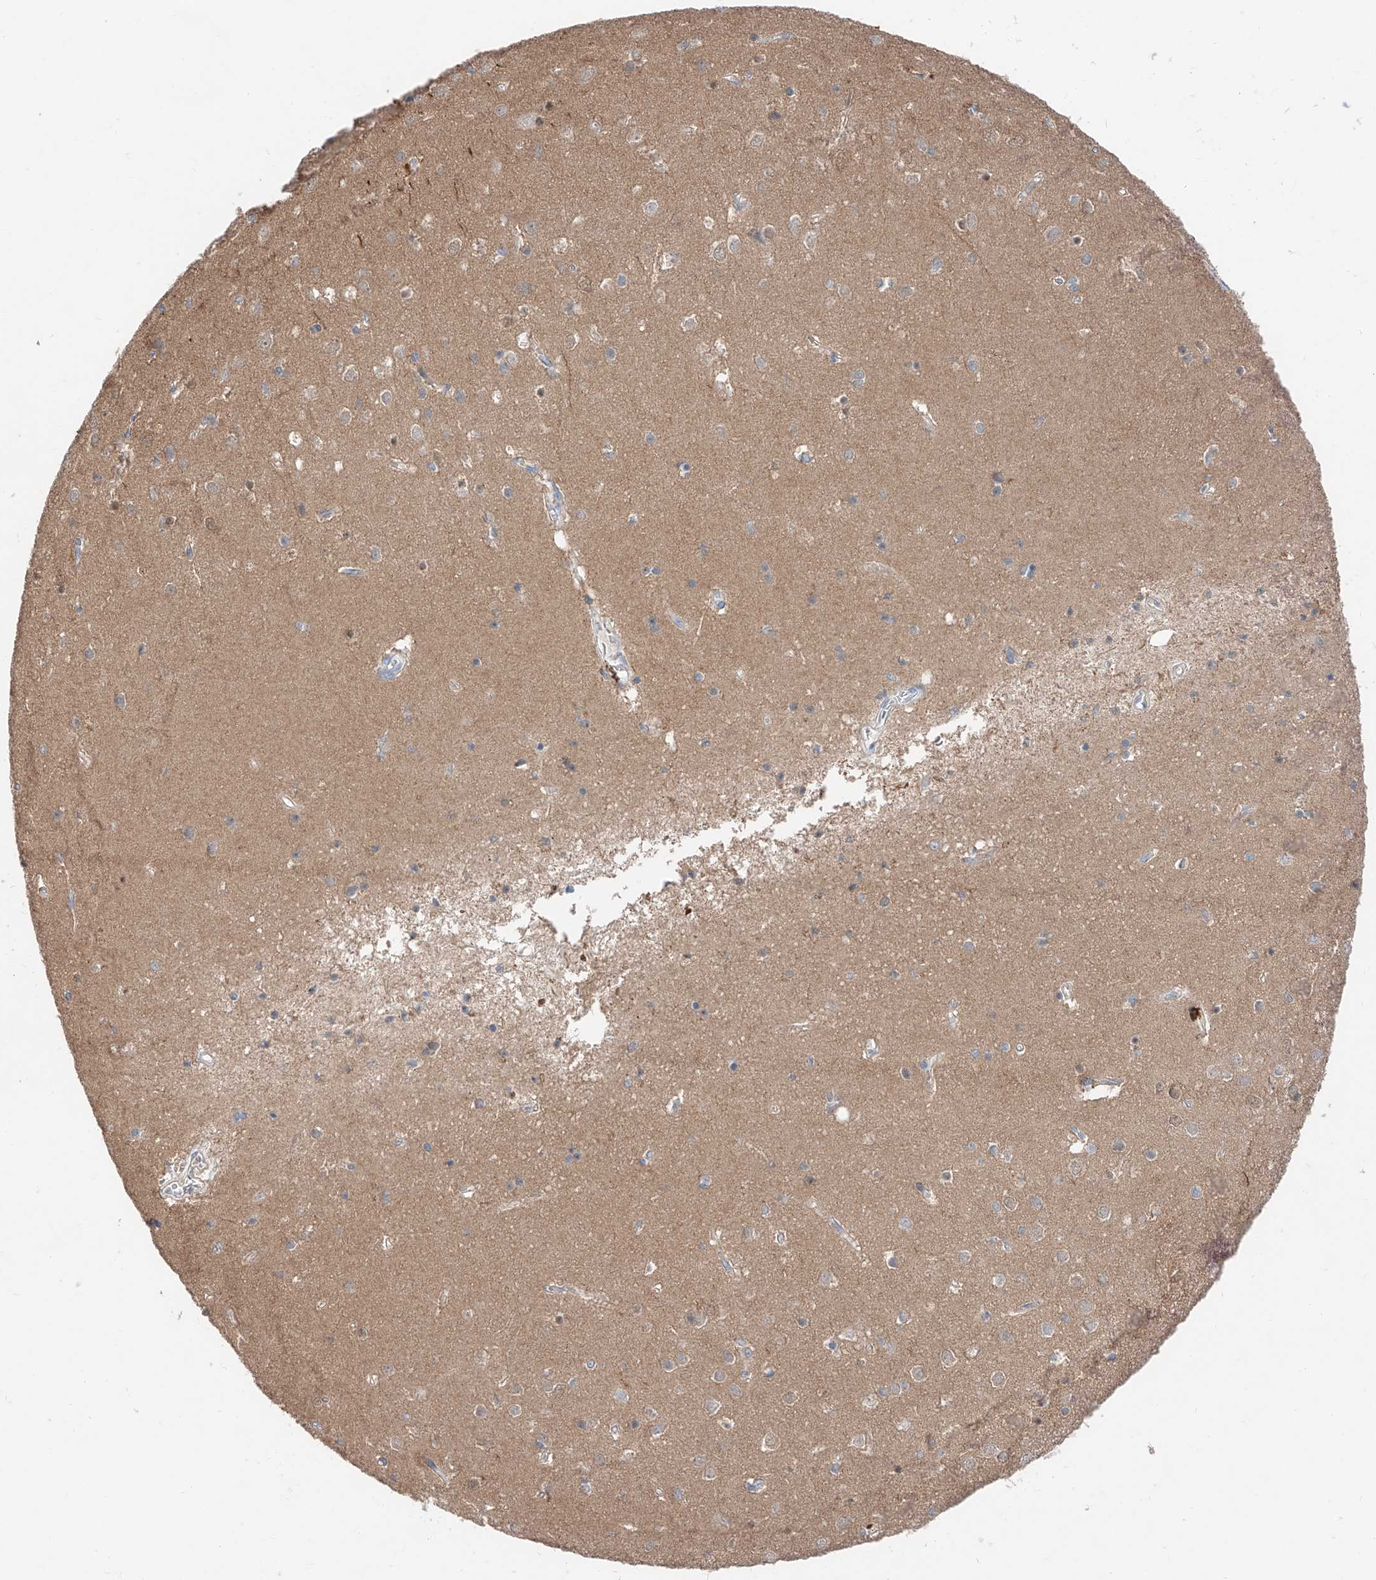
{"staining": {"intensity": "negative", "quantity": "none", "location": "none"}, "tissue": "cerebral cortex", "cell_type": "Endothelial cells", "image_type": "normal", "snomed": [{"axis": "morphology", "description": "Normal tissue, NOS"}, {"axis": "topography", "description": "Cerebral cortex"}], "caption": "This histopathology image is of benign cerebral cortex stained with immunohistochemistry to label a protein in brown with the nuclei are counter-stained blue. There is no positivity in endothelial cells.", "gene": "FUCA2", "patient": {"sex": "male", "age": 54}}